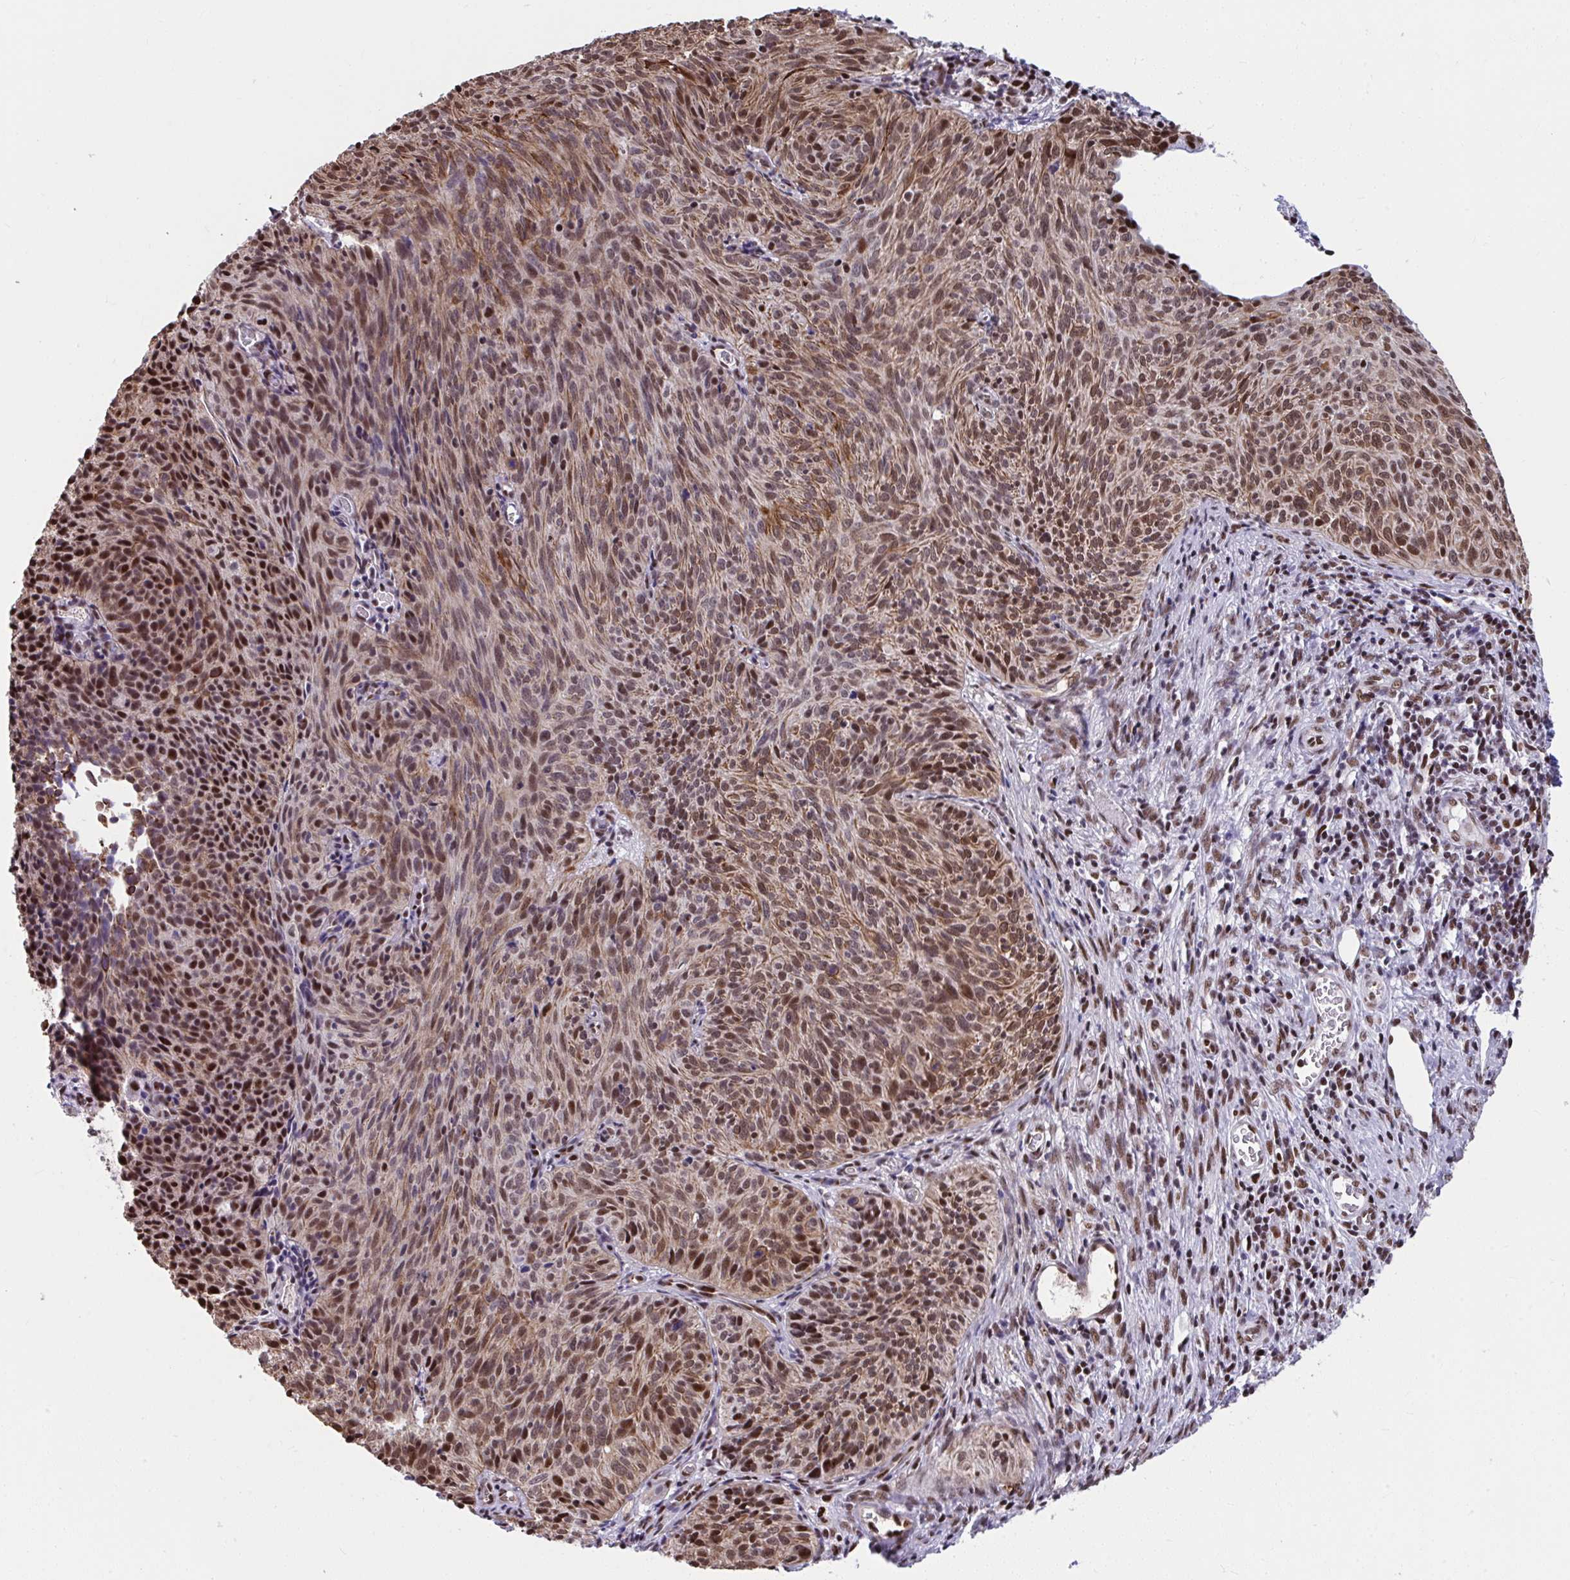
{"staining": {"intensity": "strong", "quantity": ">75%", "location": "cytoplasmic/membranous,nuclear"}, "tissue": "cervical cancer", "cell_type": "Tumor cells", "image_type": "cancer", "snomed": [{"axis": "morphology", "description": "Squamous cell carcinoma, NOS"}, {"axis": "topography", "description": "Cervix"}], "caption": "Human squamous cell carcinoma (cervical) stained with a protein marker shows strong staining in tumor cells.", "gene": "SLC35C2", "patient": {"sex": "female", "age": 49}}